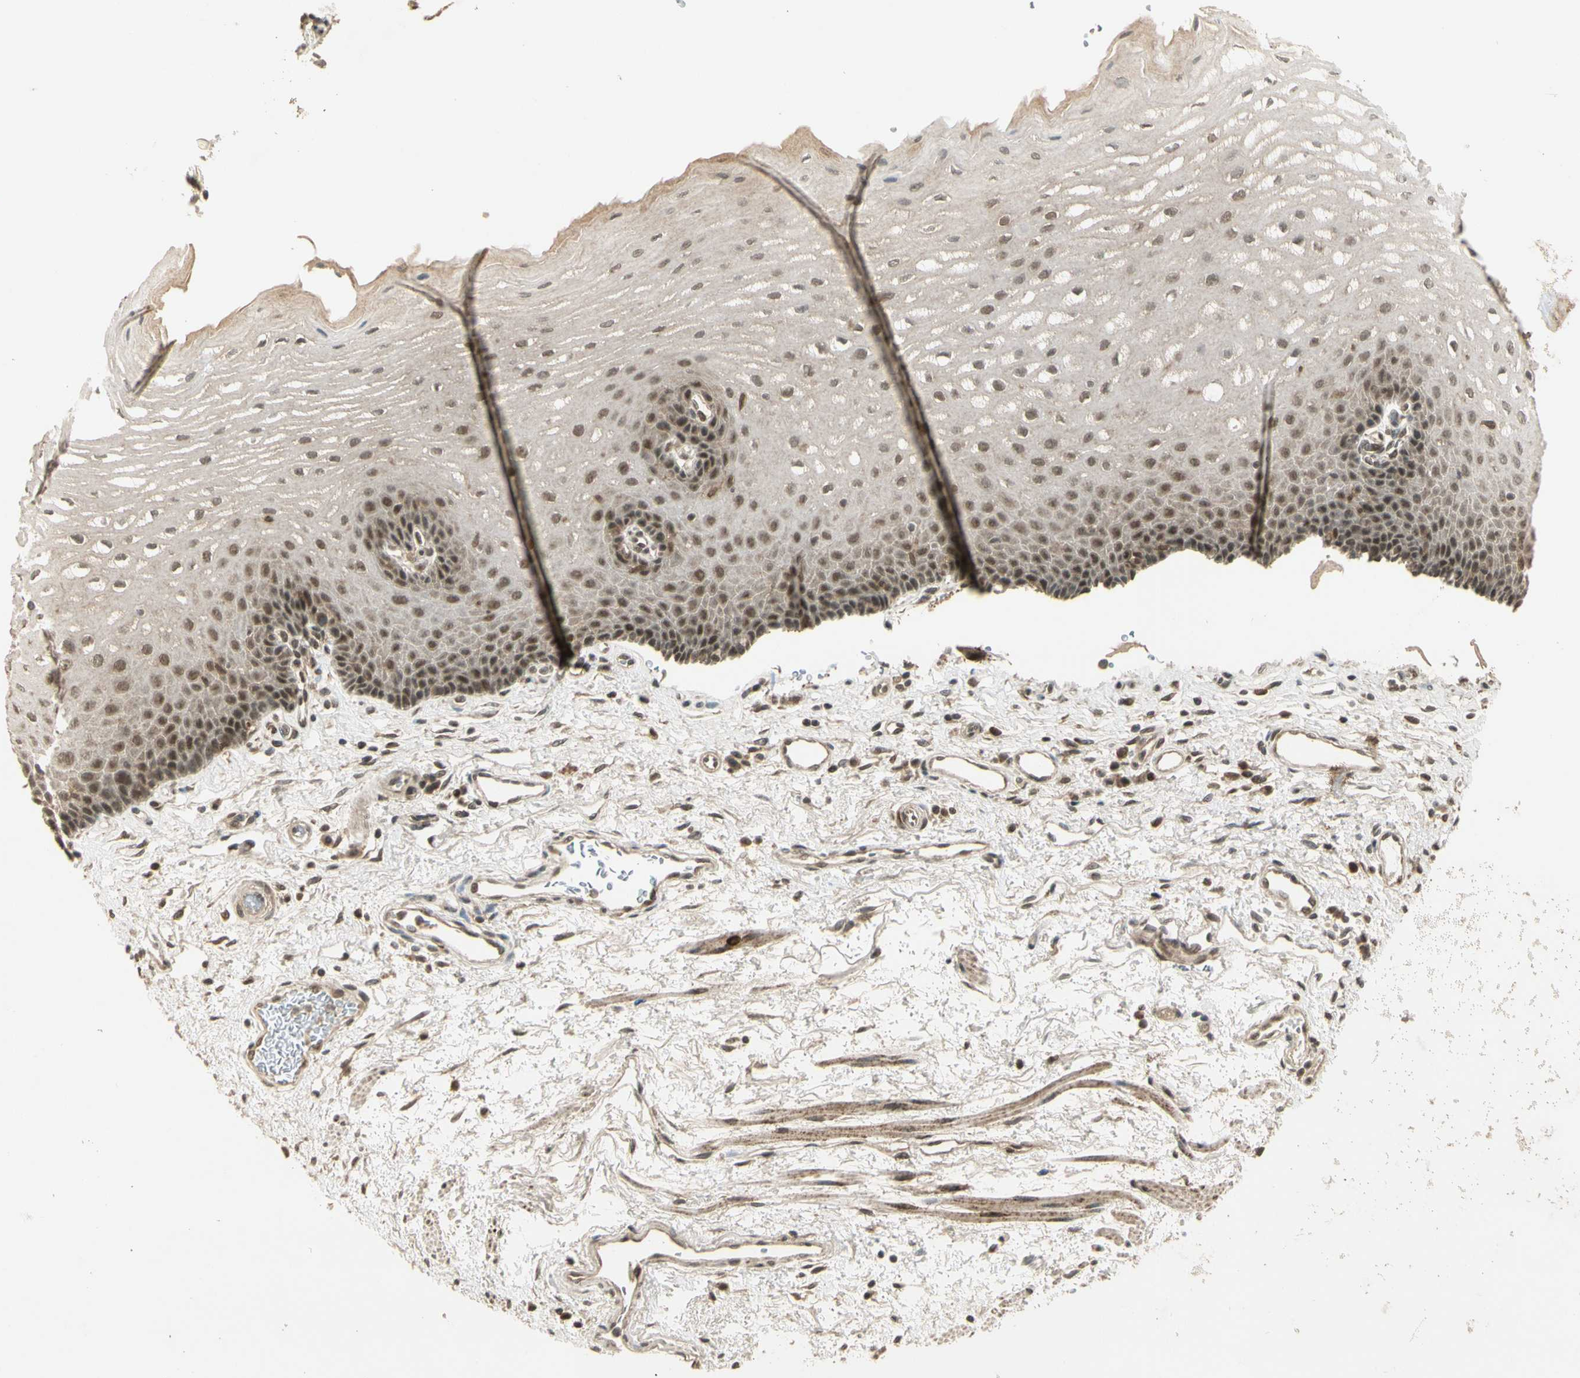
{"staining": {"intensity": "moderate", "quantity": ">75%", "location": "cytoplasmic/membranous,nuclear"}, "tissue": "esophagus", "cell_type": "Squamous epithelial cells", "image_type": "normal", "snomed": [{"axis": "morphology", "description": "Normal tissue, NOS"}, {"axis": "topography", "description": "Esophagus"}], "caption": "A medium amount of moderate cytoplasmic/membranous,nuclear positivity is present in approximately >75% of squamous epithelial cells in unremarkable esophagus.", "gene": "ZNF135", "patient": {"sex": "male", "age": 54}}